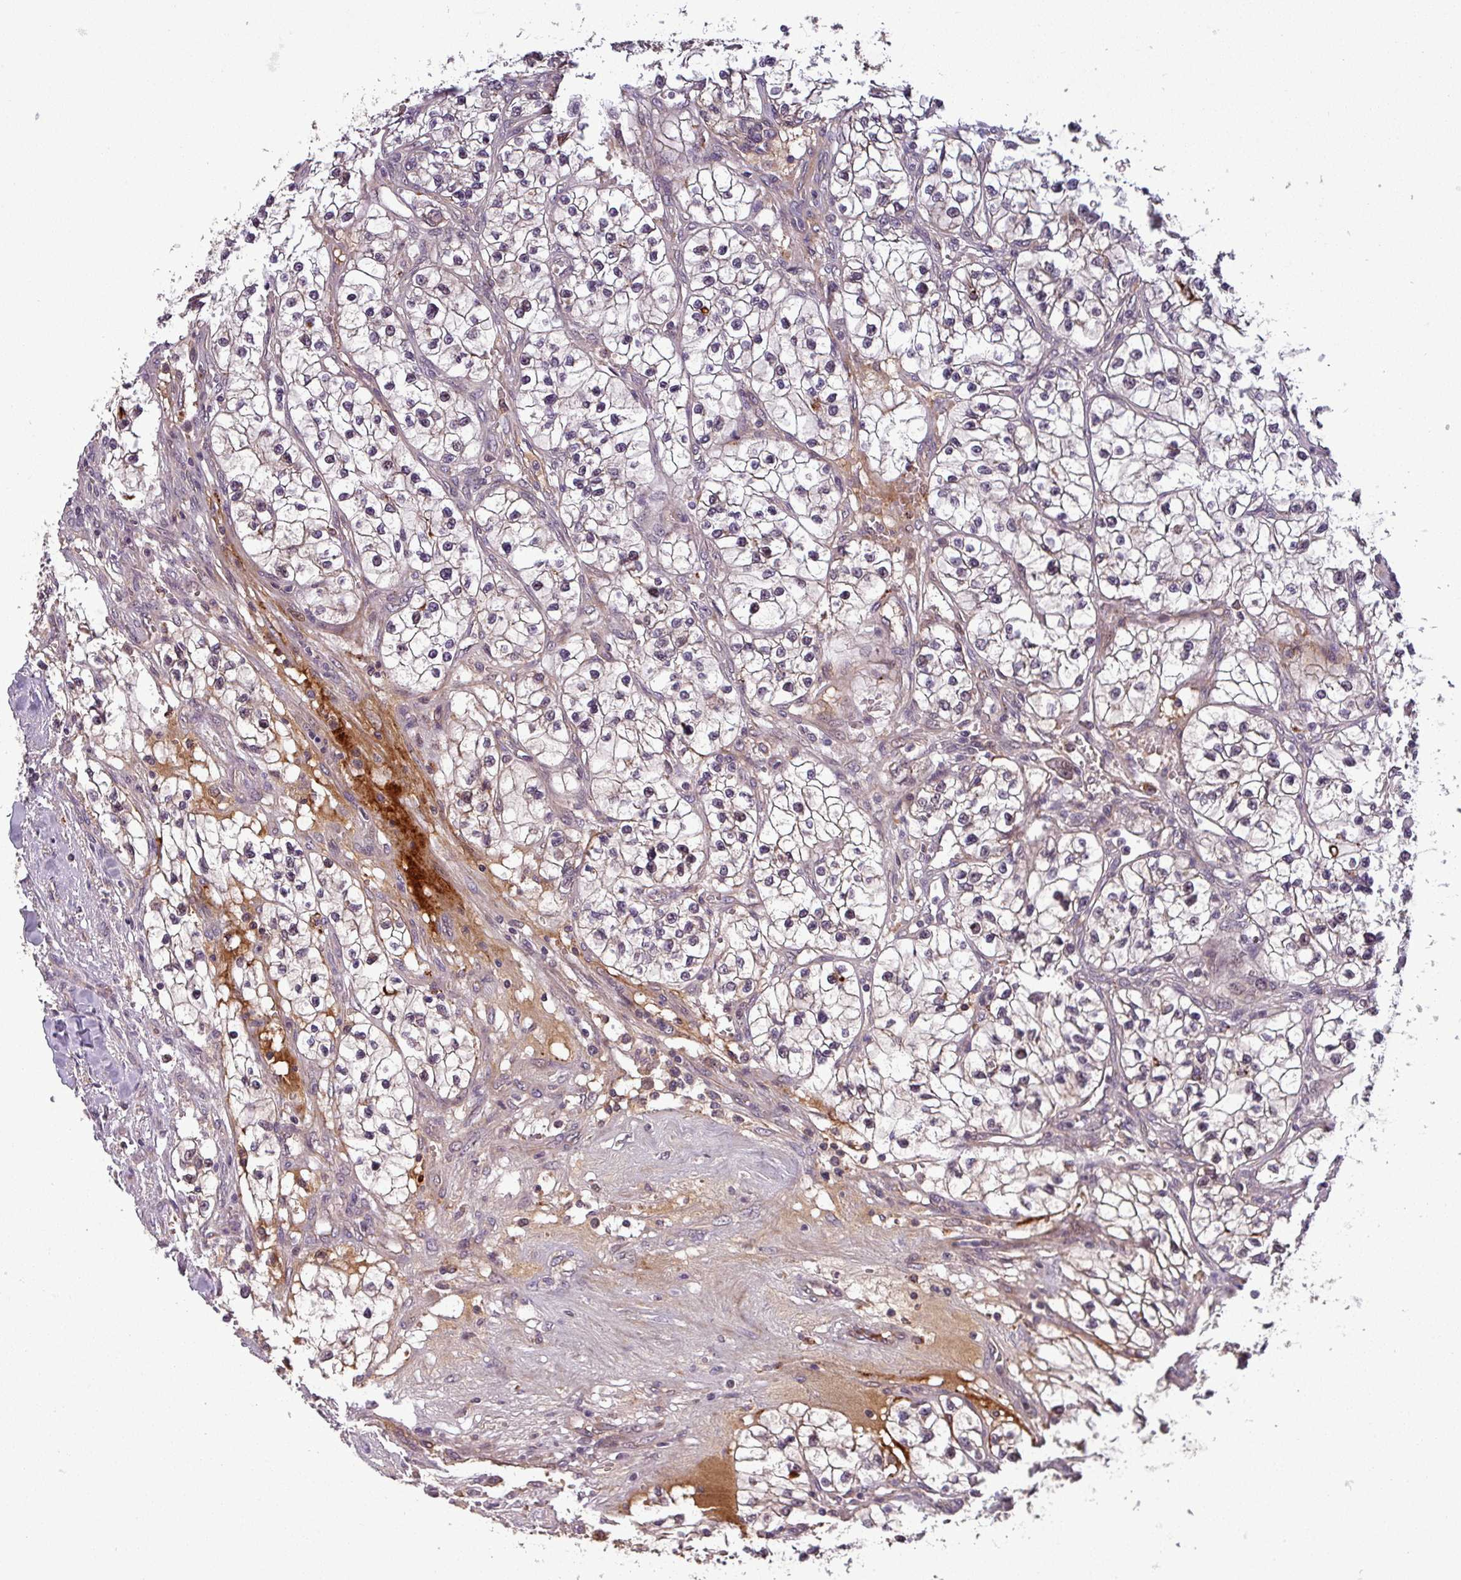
{"staining": {"intensity": "weak", "quantity": "25%-75%", "location": "cytoplasmic/membranous"}, "tissue": "renal cancer", "cell_type": "Tumor cells", "image_type": "cancer", "snomed": [{"axis": "morphology", "description": "Adenocarcinoma, NOS"}, {"axis": "topography", "description": "Kidney"}], "caption": "Immunohistochemical staining of human renal adenocarcinoma exhibits low levels of weak cytoplasmic/membranous staining in approximately 25%-75% of tumor cells. Ihc stains the protein of interest in brown and the nuclei are stained blue.", "gene": "PUS1", "patient": {"sex": "female", "age": 57}}